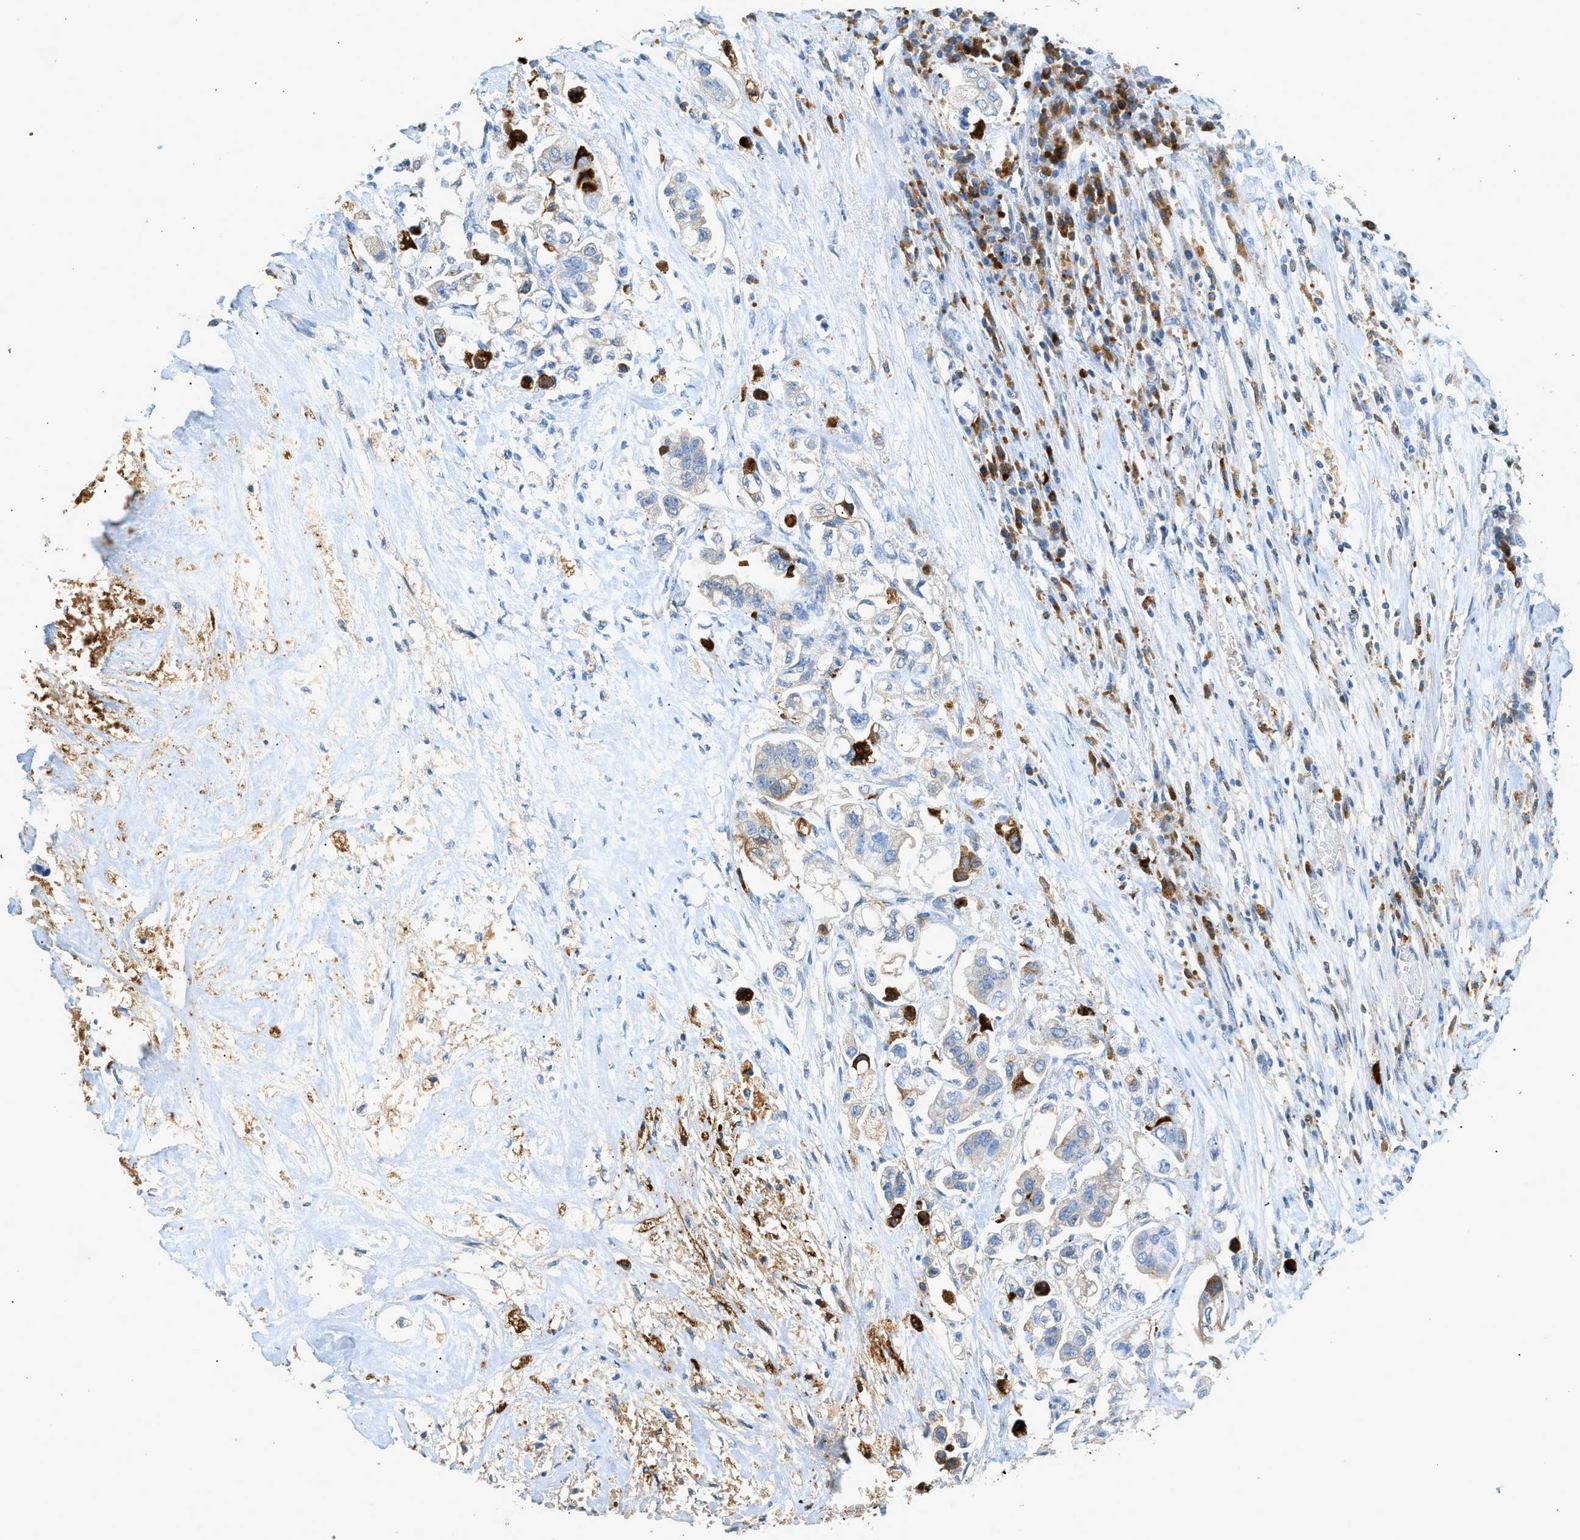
{"staining": {"intensity": "weak", "quantity": "25%-75%", "location": "cytoplasmic/membranous"}, "tissue": "stomach cancer", "cell_type": "Tumor cells", "image_type": "cancer", "snomed": [{"axis": "morphology", "description": "Adenocarcinoma, NOS"}, {"axis": "topography", "description": "Stomach"}], "caption": "The immunohistochemical stain shows weak cytoplasmic/membranous staining in tumor cells of stomach cancer tissue.", "gene": "F2", "patient": {"sex": "male", "age": 62}}